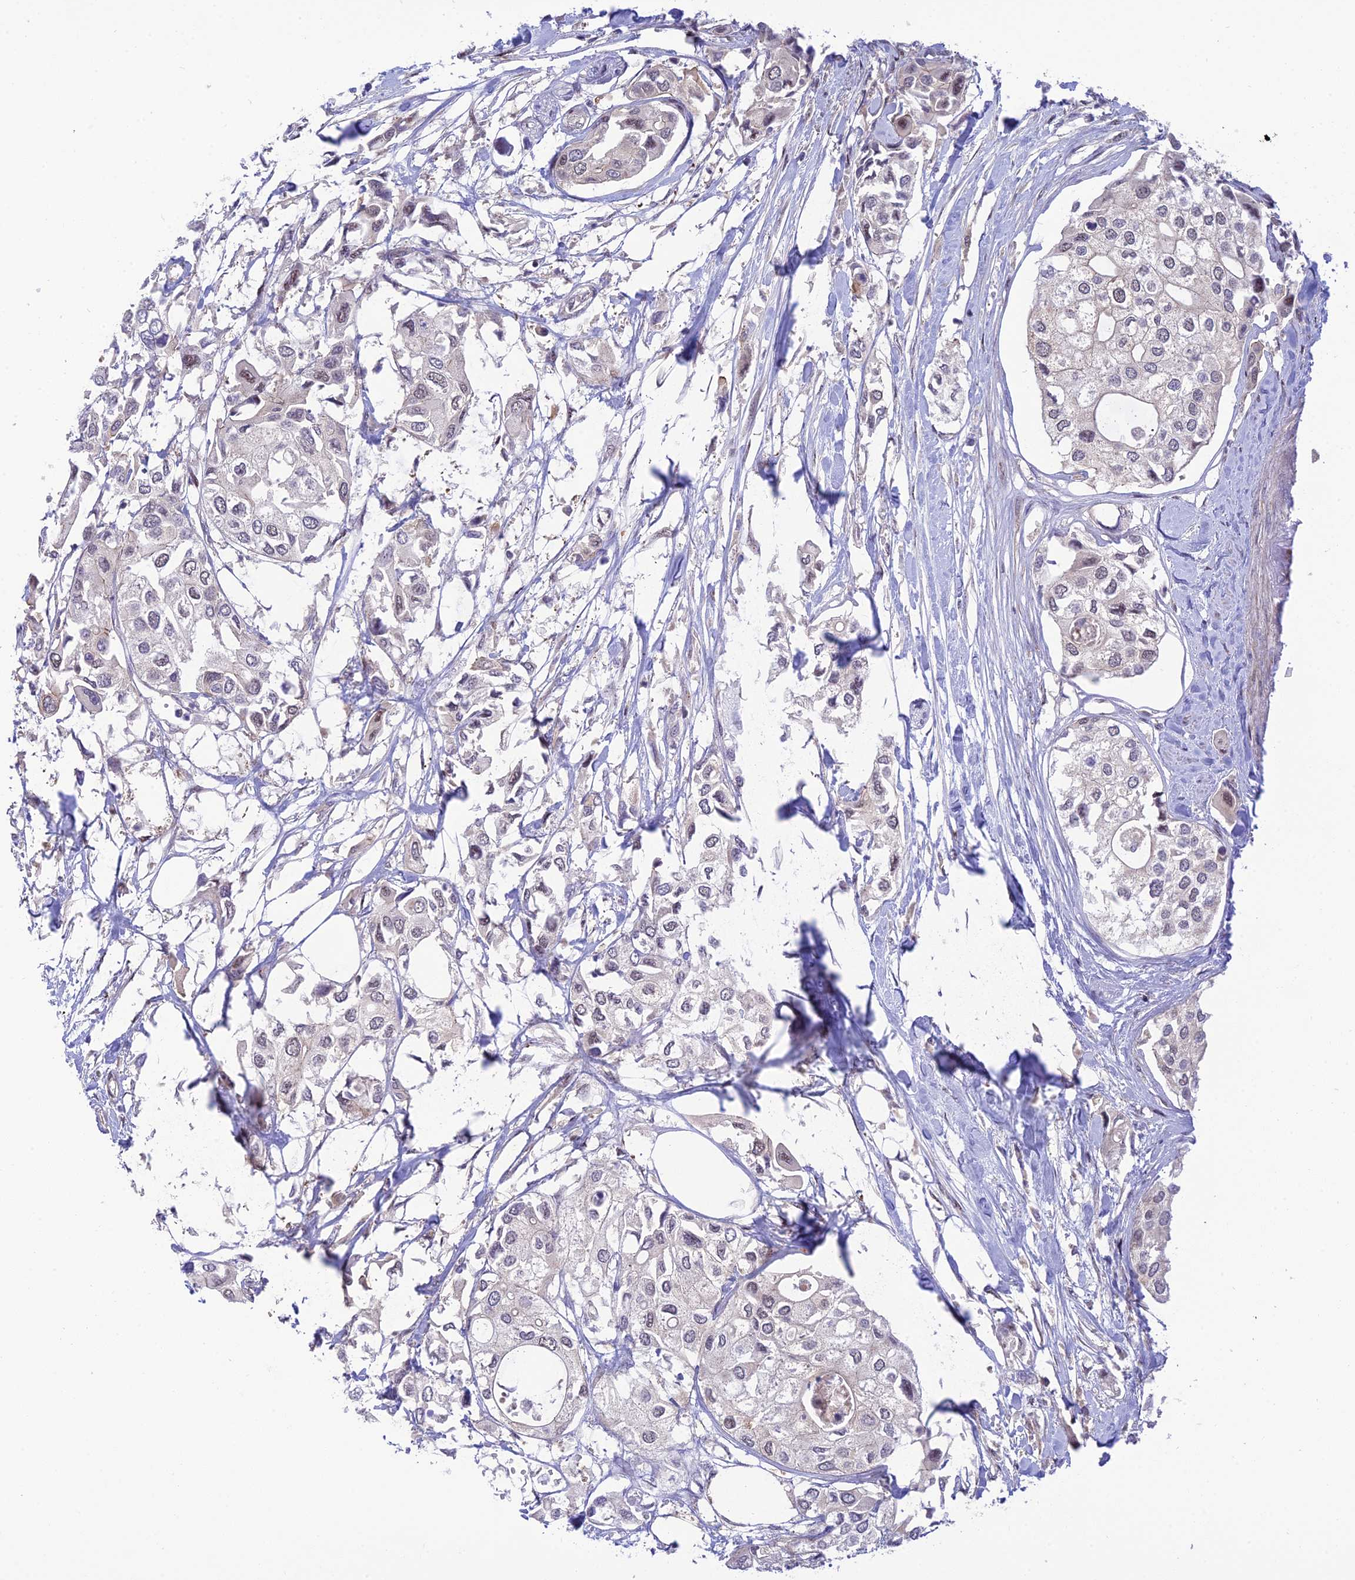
{"staining": {"intensity": "negative", "quantity": "none", "location": "none"}, "tissue": "urothelial cancer", "cell_type": "Tumor cells", "image_type": "cancer", "snomed": [{"axis": "morphology", "description": "Urothelial carcinoma, High grade"}, {"axis": "topography", "description": "Urinary bladder"}], "caption": "There is no significant expression in tumor cells of urothelial carcinoma (high-grade).", "gene": "ZNF584", "patient": {"sex": "male", "age": 64}}